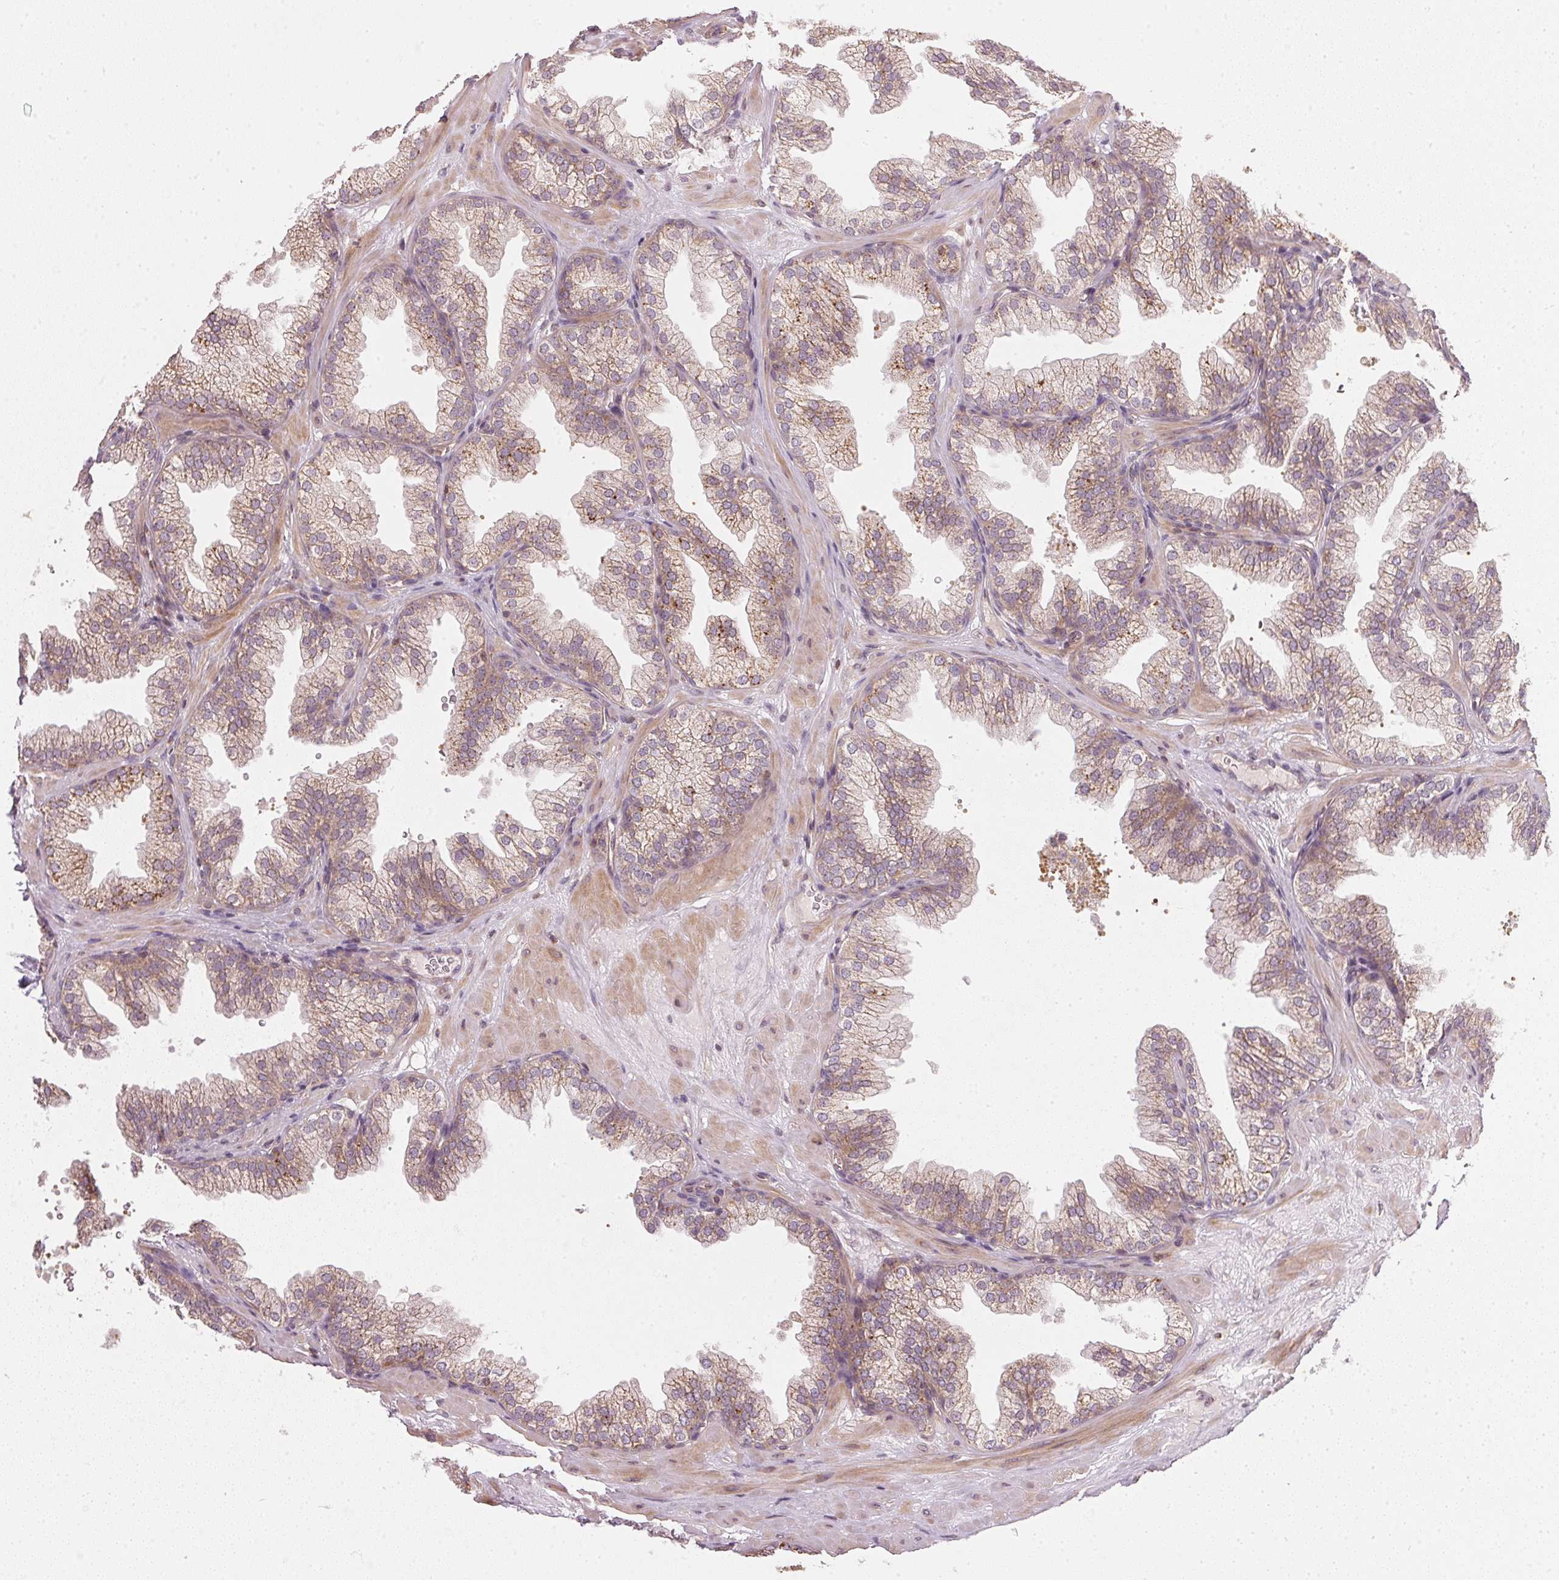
{"staining": {"intensity": "weak", "quantity": "25%-75%", "location": "cytoplasmic/membranous"}, "tissue": "prostate", "cell_type": "Glandular cells", "image_type": "normal", "snomed": [{"axis": "morphology", "description": "Normal tissue, NOS"}, {"axis": "topography", "description": "Prostate"}], "caption": "Immunohistochemical staining of normal prostate shows low levels of weak cytoplasmic/membranous positivity in approximately 25%-75% of glandular cells. The protein of interest is shown in brown color, while the nuclei are stained blue.", "gene": "NADK2", "patient": {"sex": "male", "age": 37}}